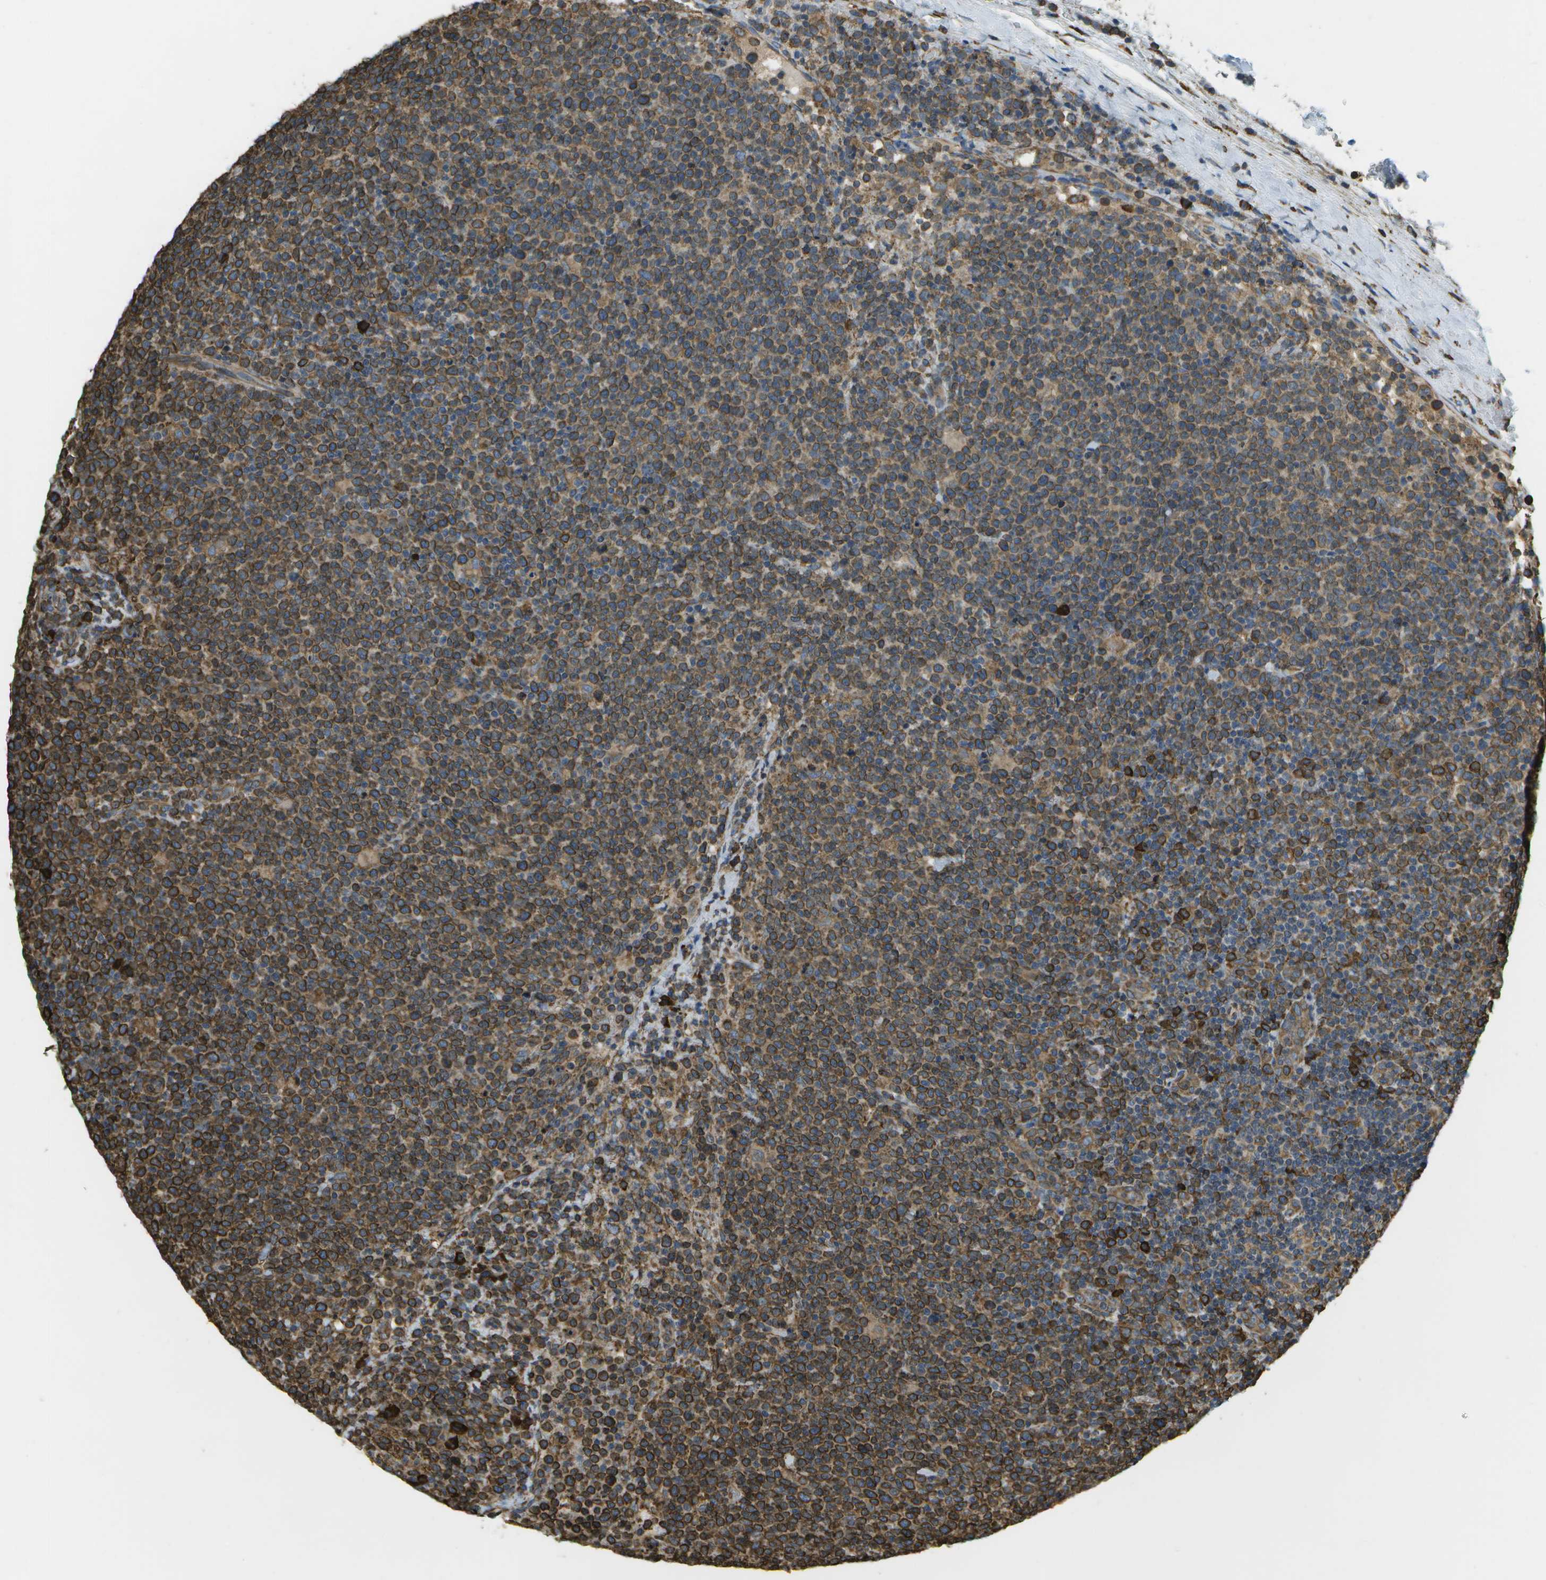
{"staining": {"intensity": "moderate", "quantity": "25%-75%", "location": "cytoplasmic/membranous"}, "tissue": "lymphoma", "cell_type": "Tumor cells", "image_type": "cancer", "snomed": [{"axis": "morphology", "description": "Malignant lymphoma, non-Hodgkin's type, High grade"}, {"axis": "topography", "description": "Lymph node"}], "caption": "Protein analysis of lymphoma tissue shows moderate cytoplasmic/membranous staining in approximately 25%-75% of tumor cells.", "gene": "PDIA4", "patient": {"sex": "male", "age": 61}}